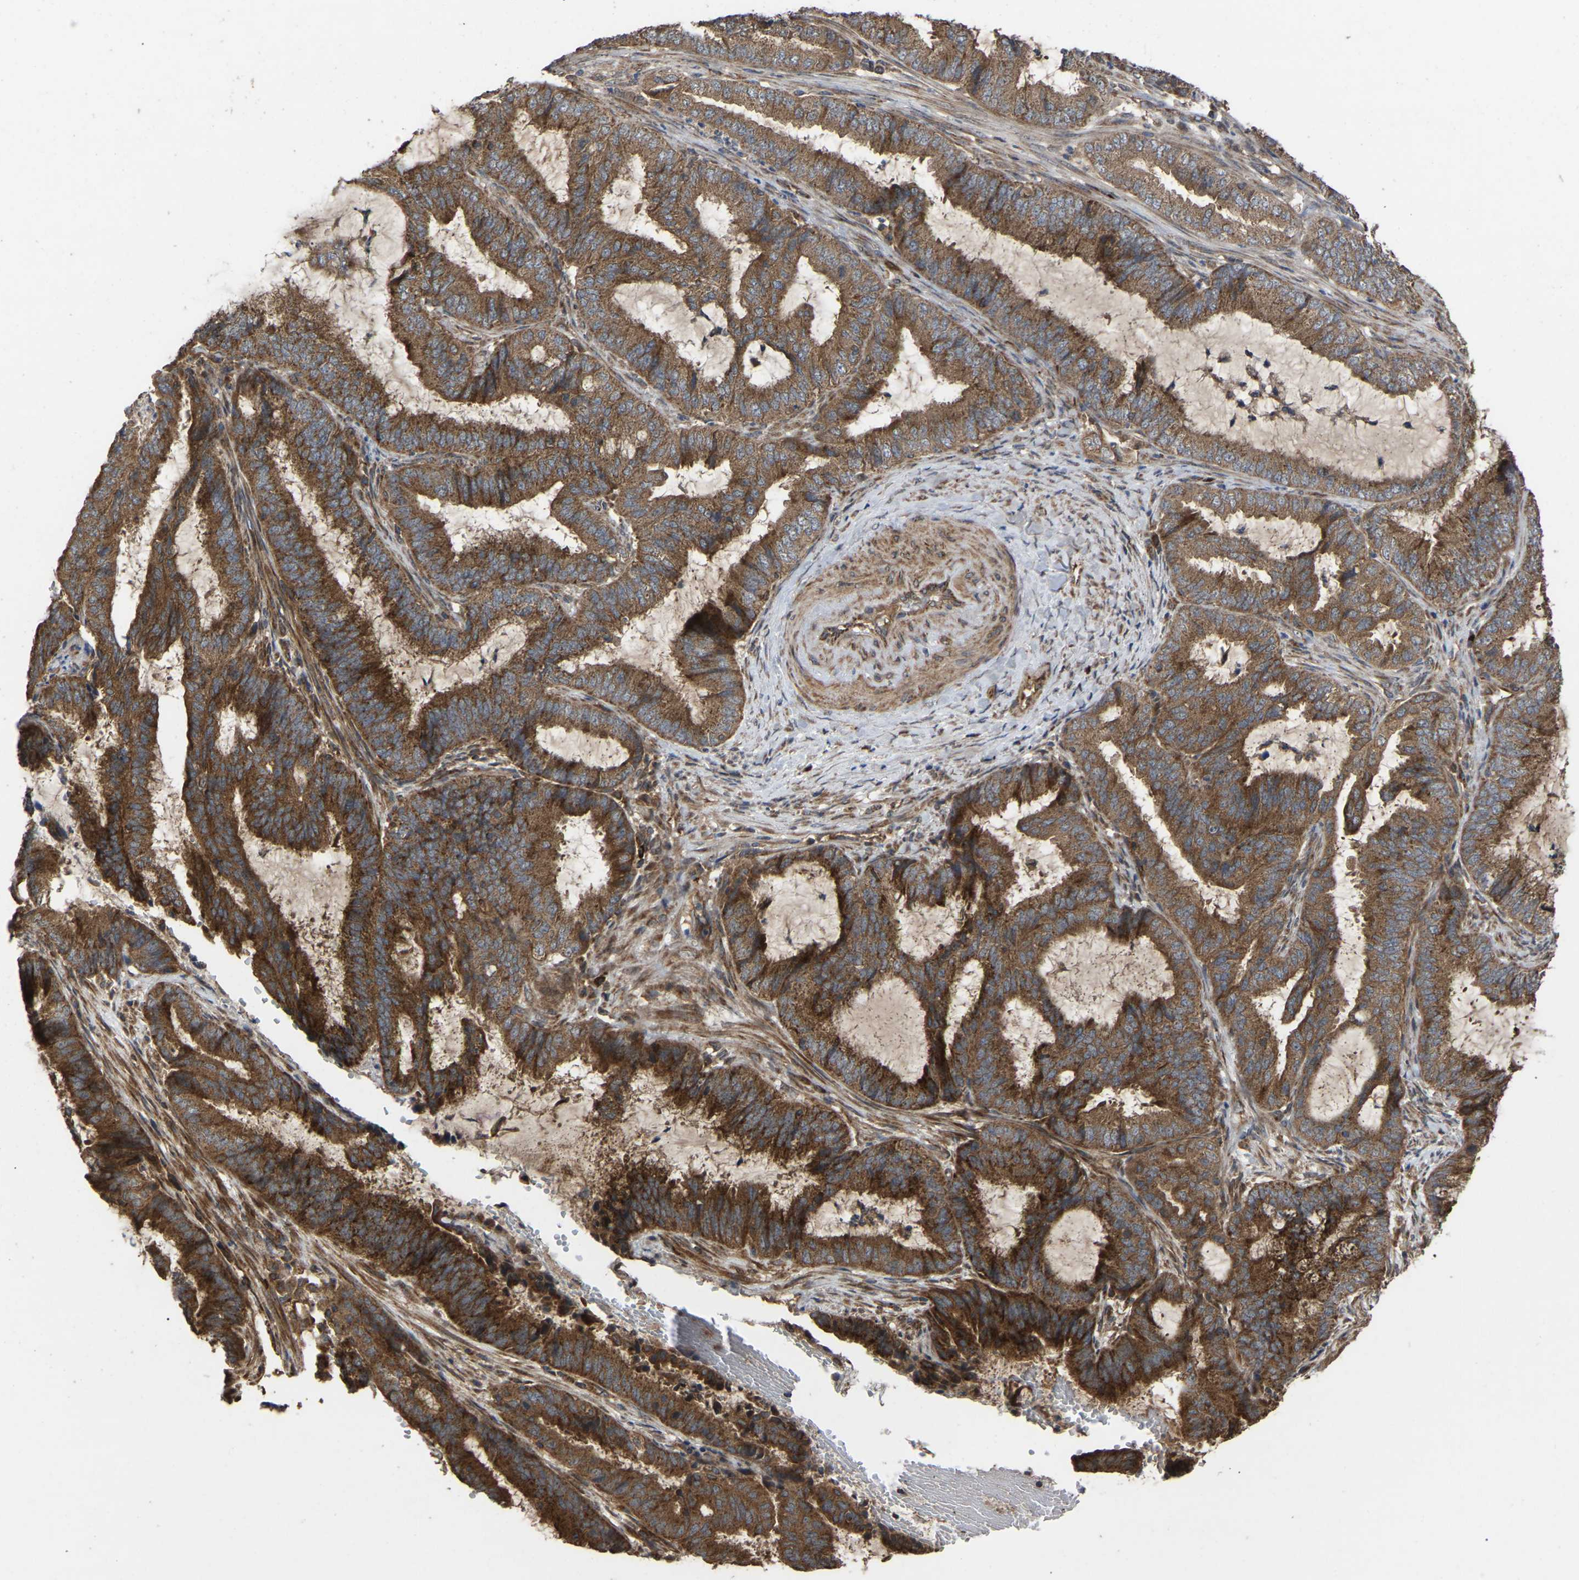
{"staining": {"intensity": "moderate", "quantity": ">75%", "location": "cytoplasmic/membranous"}, "tissue": "endometrial cancer", "cell_type": "Tumor cells", "image_type": "cancer", "snomed": [{"axis": "morphology", "description": "Adenocarcinoma, NOS"}, {"axis": "topography", "description": "Endometrium"}], "caption": "Endometrial adenocarcinoma stained with DAB (3,3'-diaminobenzidine) immunohistochemistry reveals medium levels of moderate cytoplasmic/membranous positivity in about >75% of tumor cells.", "gene": "GCC1", "patient": {"sex": "female", "age": 51}}